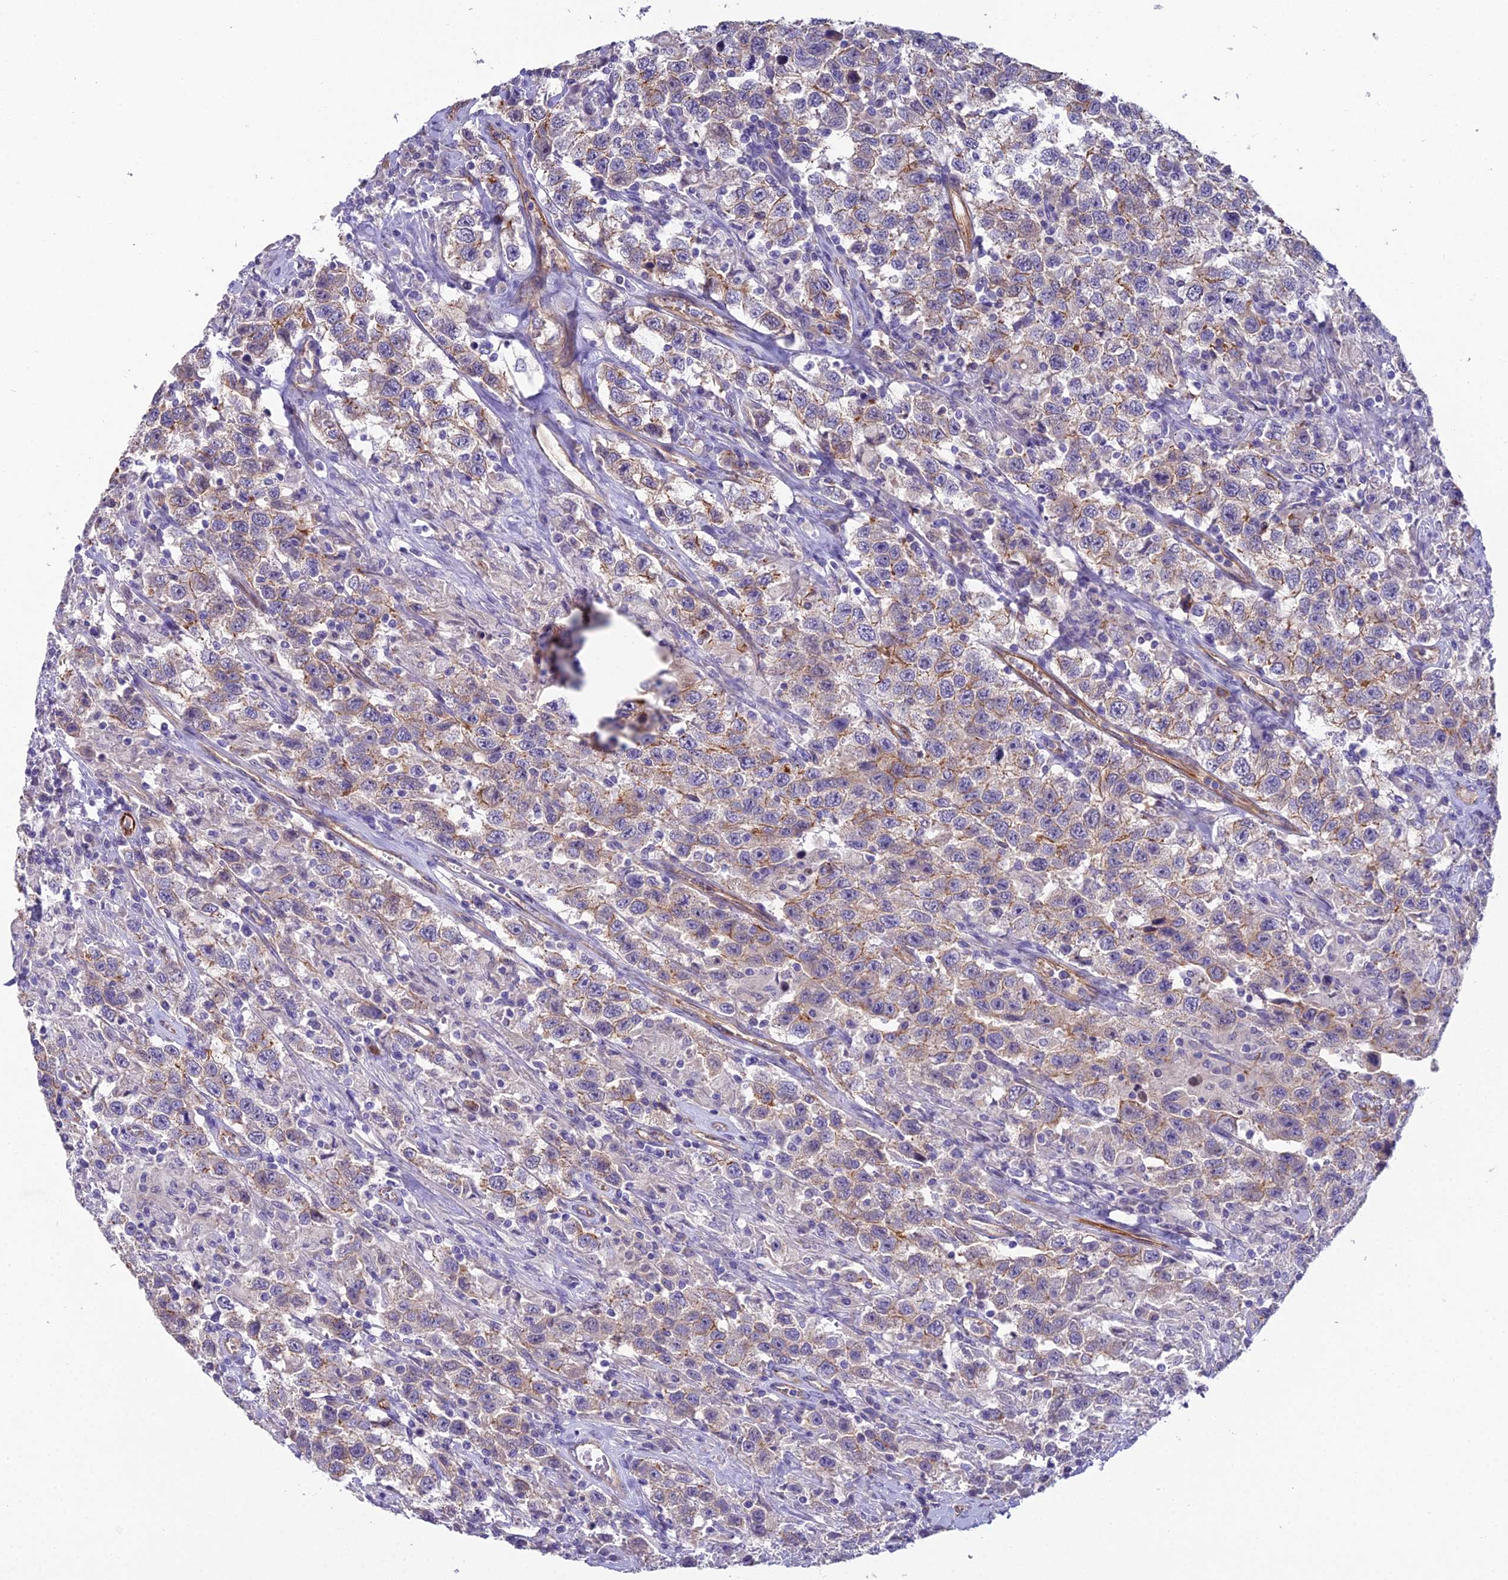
{"staining": {"intensity": "moderate", "quantity": "25%-75%", "location": "cytoplasmic/membranous"}, "tissue": "testis cancer", "cell_type": "Tumor cells", "image_type": "cancer", "snomed": [{"axis": "morphology", "description": "Seminoma, NOS"}, {"axis": "topography", "description": "Testis"}], "caption": "Testis cancer was stained to show a protein in brown. There is medium levels of moderate cytoplasmic/membranous expression in approximately 25%-75% of tumor cells.", "gene": "CFAP47", "patient": {"sex": "male", "age": 41}}